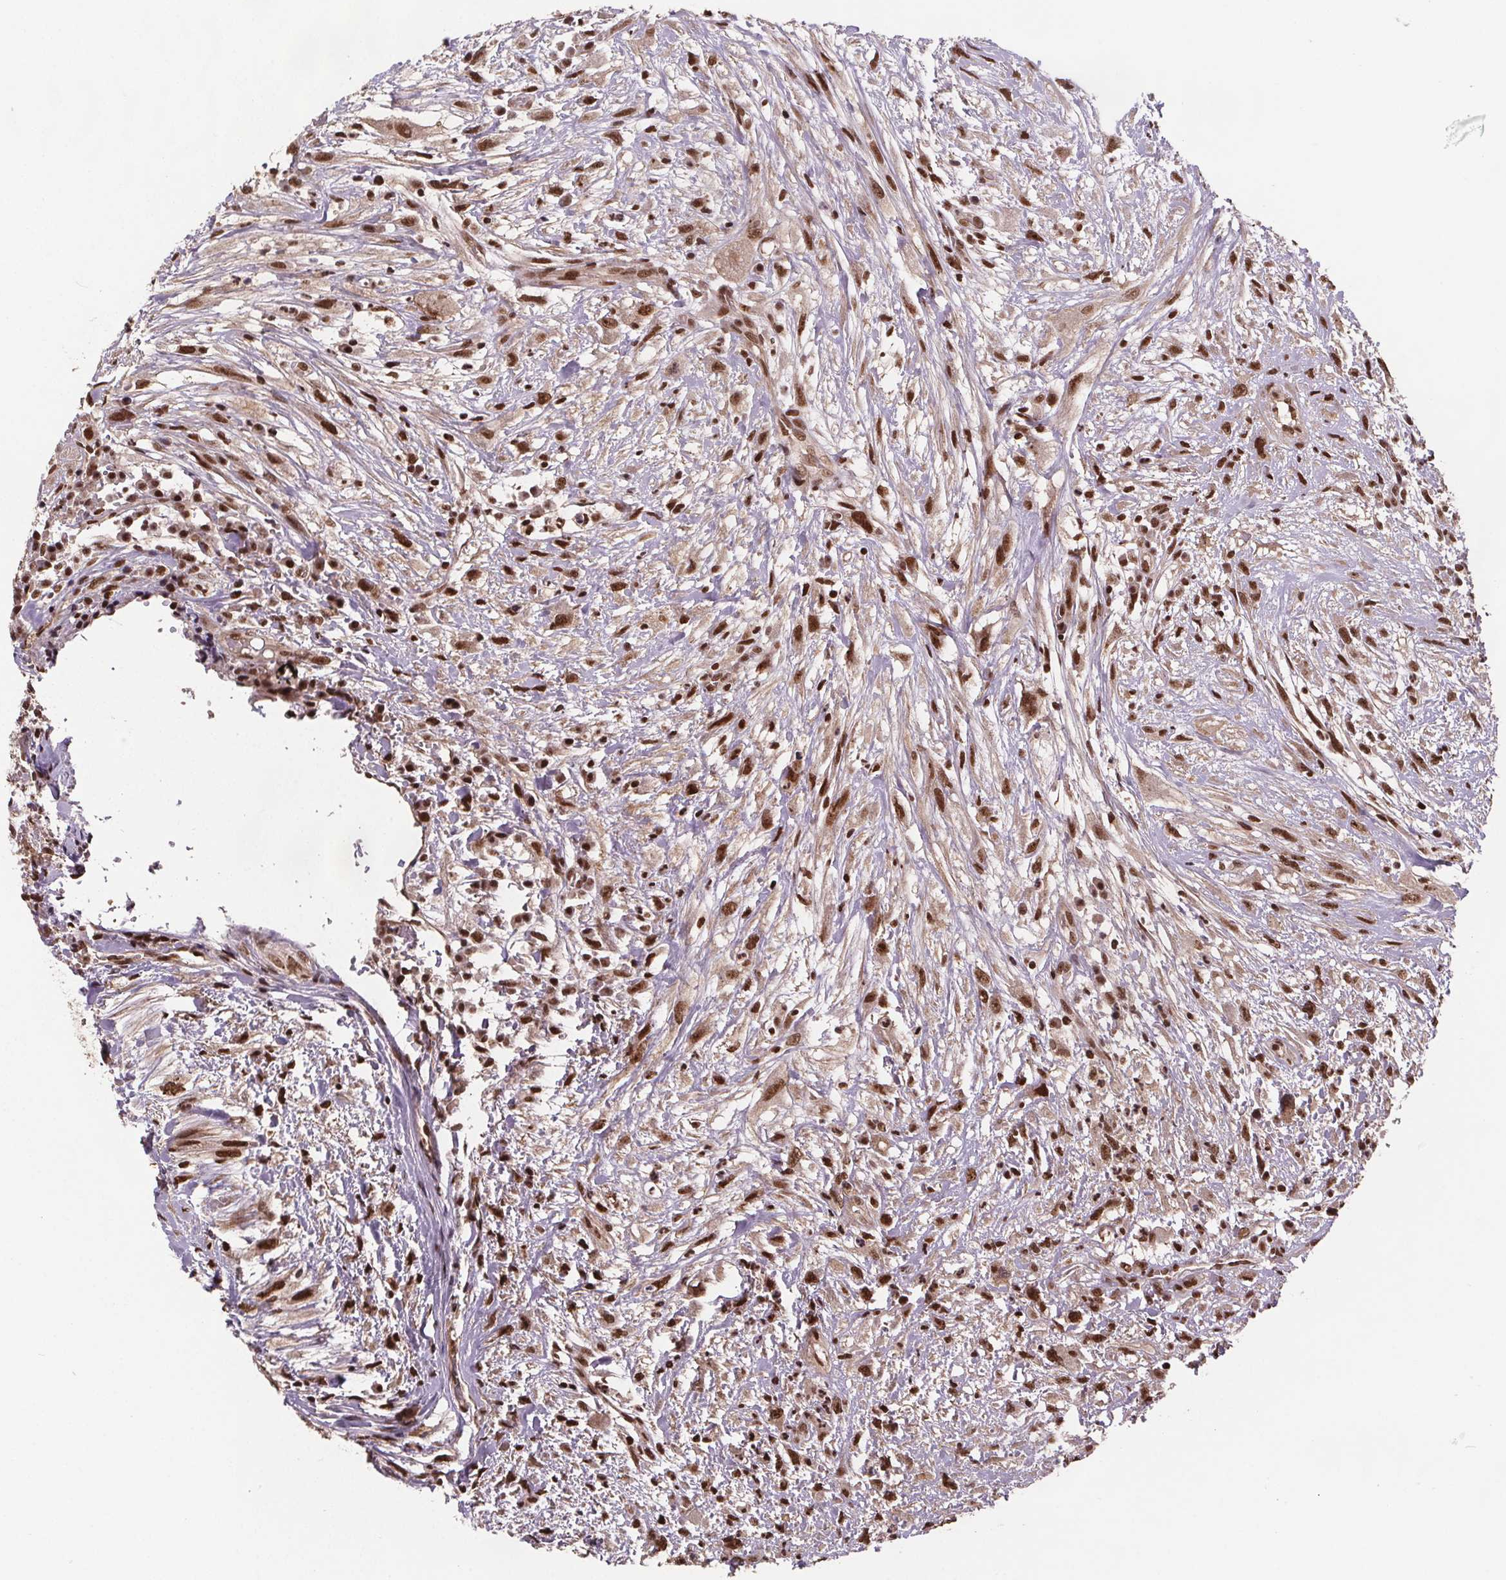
{"staining": {"intensity": "moderate", "quantity": ">75%", "location": "nuclear"}, "tissue": "head and neck cancer", "cell_type": "Tumor cells", "image_type": "cancer", "snomed": [{"axis": "morphology", "description": "Squamous cell carcinoma, NOS"}, {"axis": "topography", "description": "Head-Neck"}], "caption": "Protein staining of head and neck squamous cell carcinoma tissue reveals moderate nuclear staining in about >75% of tumor cells. Ihc stains the protein of interest in brown and the nuclei are stained blue.", "gene": "JARID2", "patient": {"sex": "male", "age": 65}}